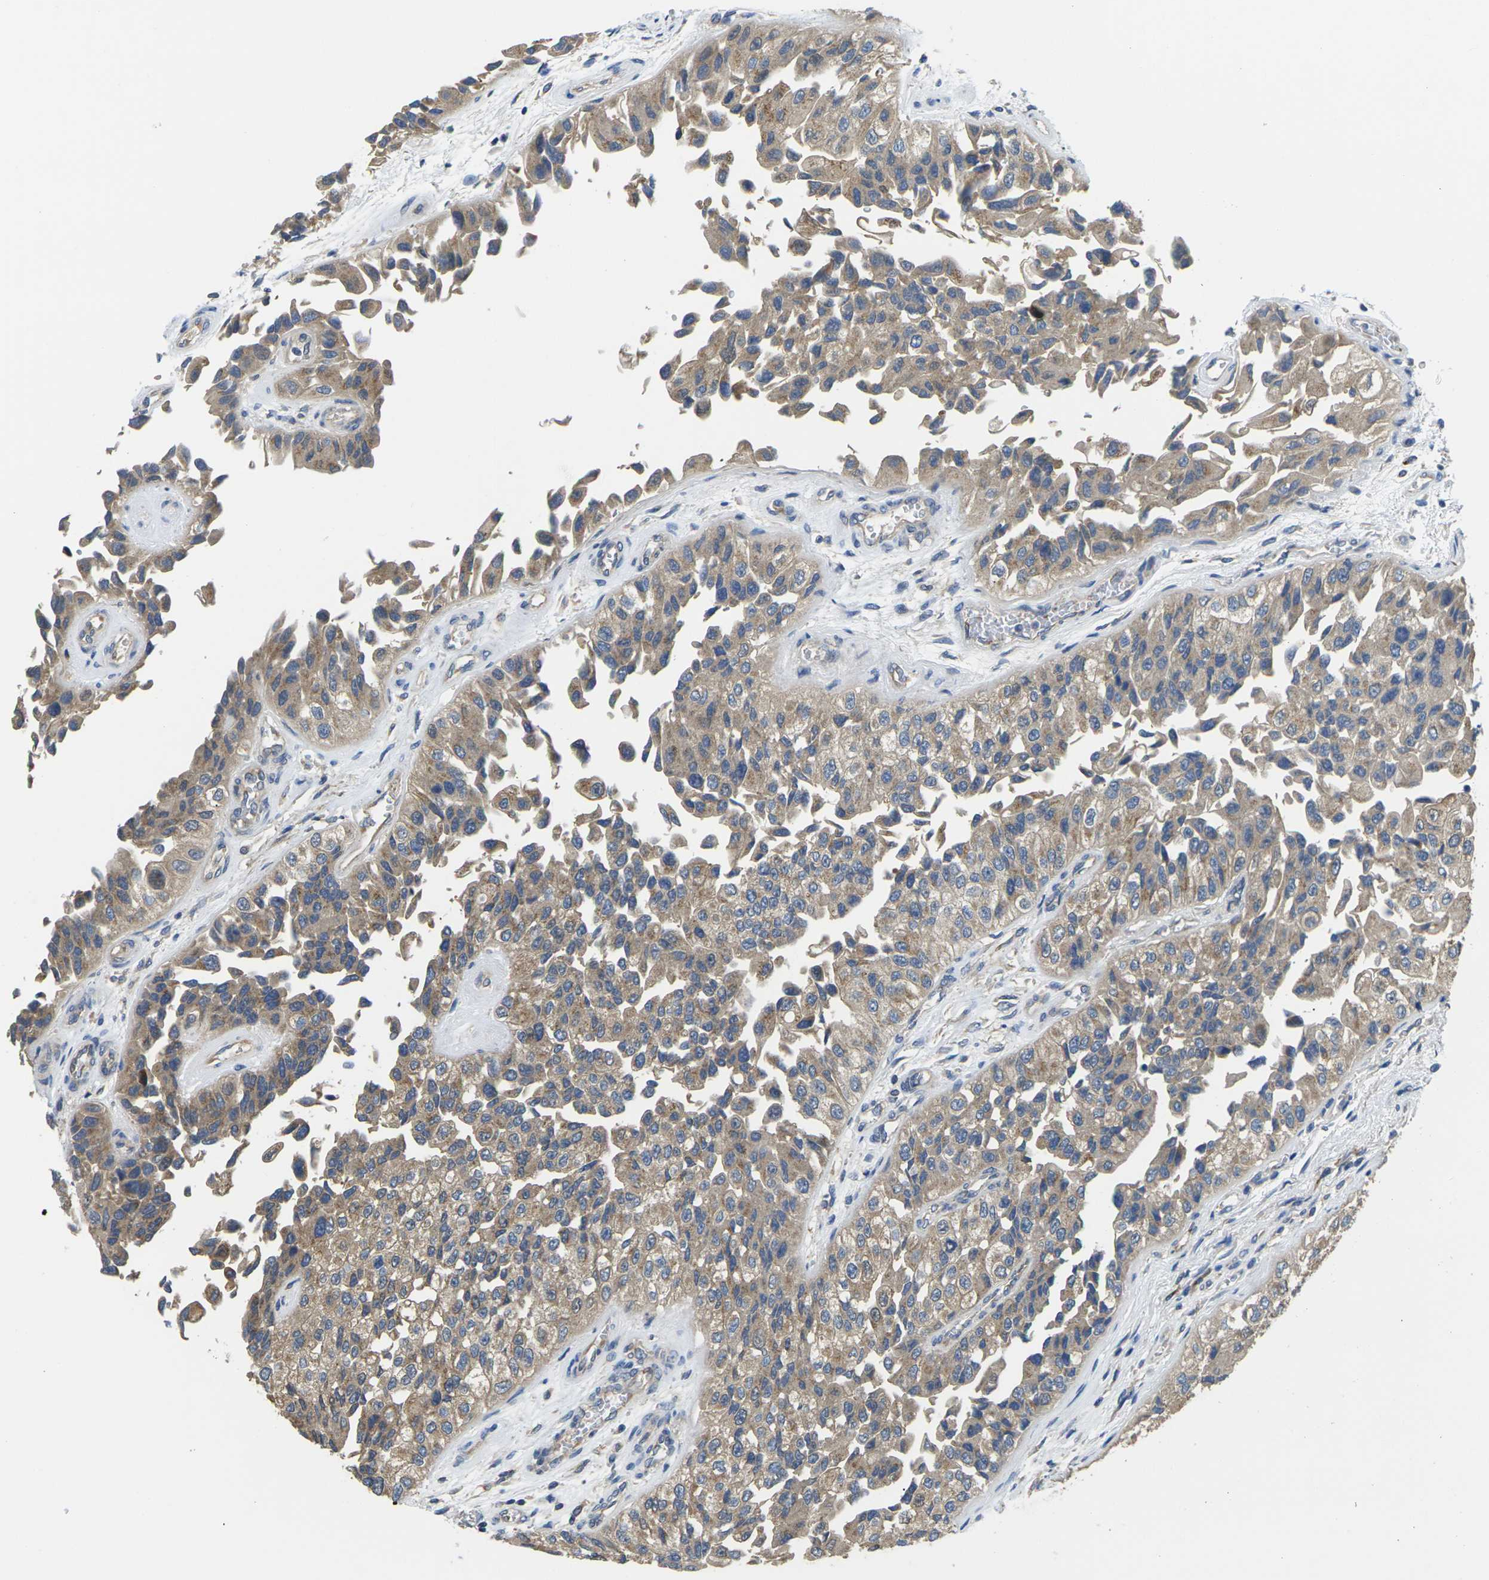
{"staining": {"intensity": "moderate", "quantity": ">75%", "location": "cytoplasmic/membranous"}, "tissue": "urothelial cancer", "cell_type": "Tumor cells", "image_type": "cancer", "snomed": [{"axis": "morphology", "description": "Urothelial carcinoma, High grade"}, {"axis": "topography", "description": "Kidney"}, {"axis": "topography", "description": "Urinary bladder"}], "caption": "Urothelial cancer stained with immunohistochemistry exhibits moderate cytoplasmic/membranous positivity in about >75% of tumor cells.", "gene": "TMCC2", "patient": {"sex": "male", "age": 77}}